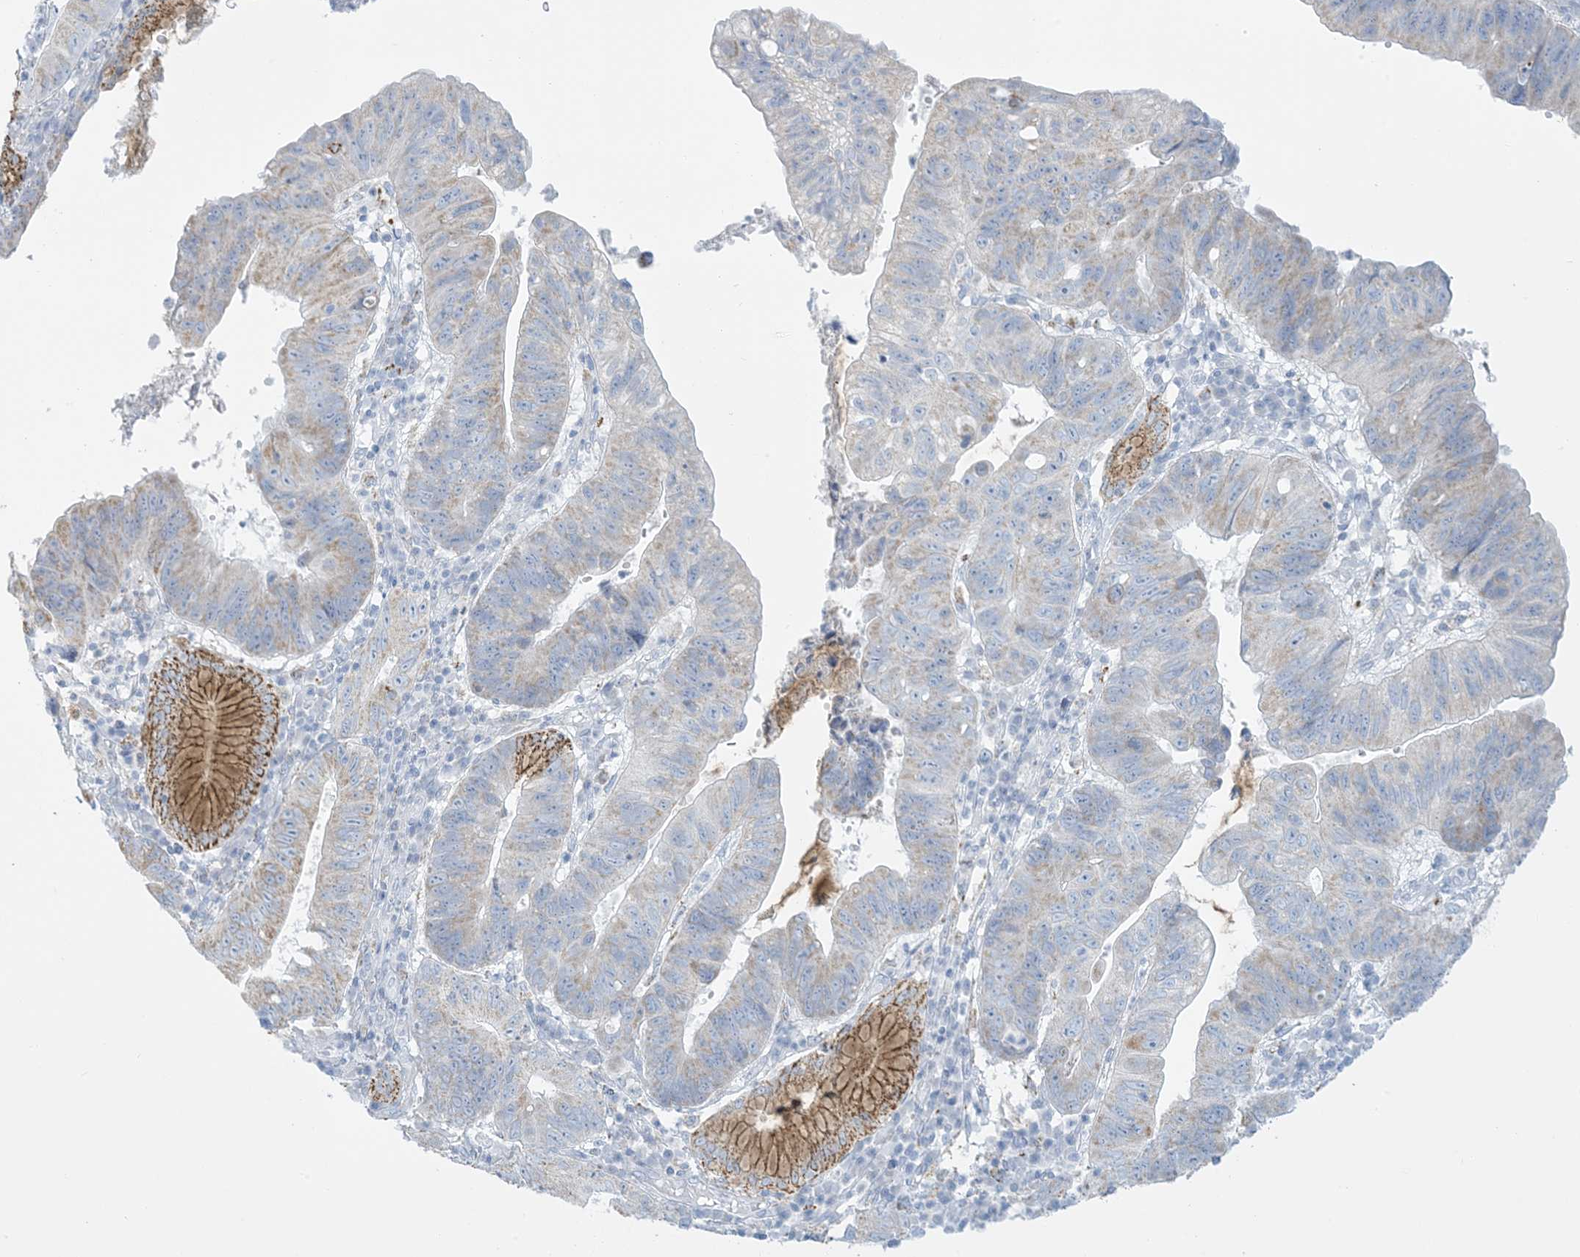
{"staining": {"intensity": "weak", "quantity": "<25%", "location": "cytoplasmic/membranous"}, "tissue": "stomach cancer", "cell_type": "Tumor cells", "image_type": "cancer", "snomed": [{"axis": "morphology", "description": "Adenocarcinoma, NOS"}, {"axis": "topography", "description": "Stomach"}], "caption": "Immunohistochemistry of human stomach cancer exhibits no staining in tumor cells. (Brightfield microscopy of DAB immunohistochemistry (IHC) at high magnification).", "gene": "ZDHHC4", "patient": {"sex": "male", "age": 59}}